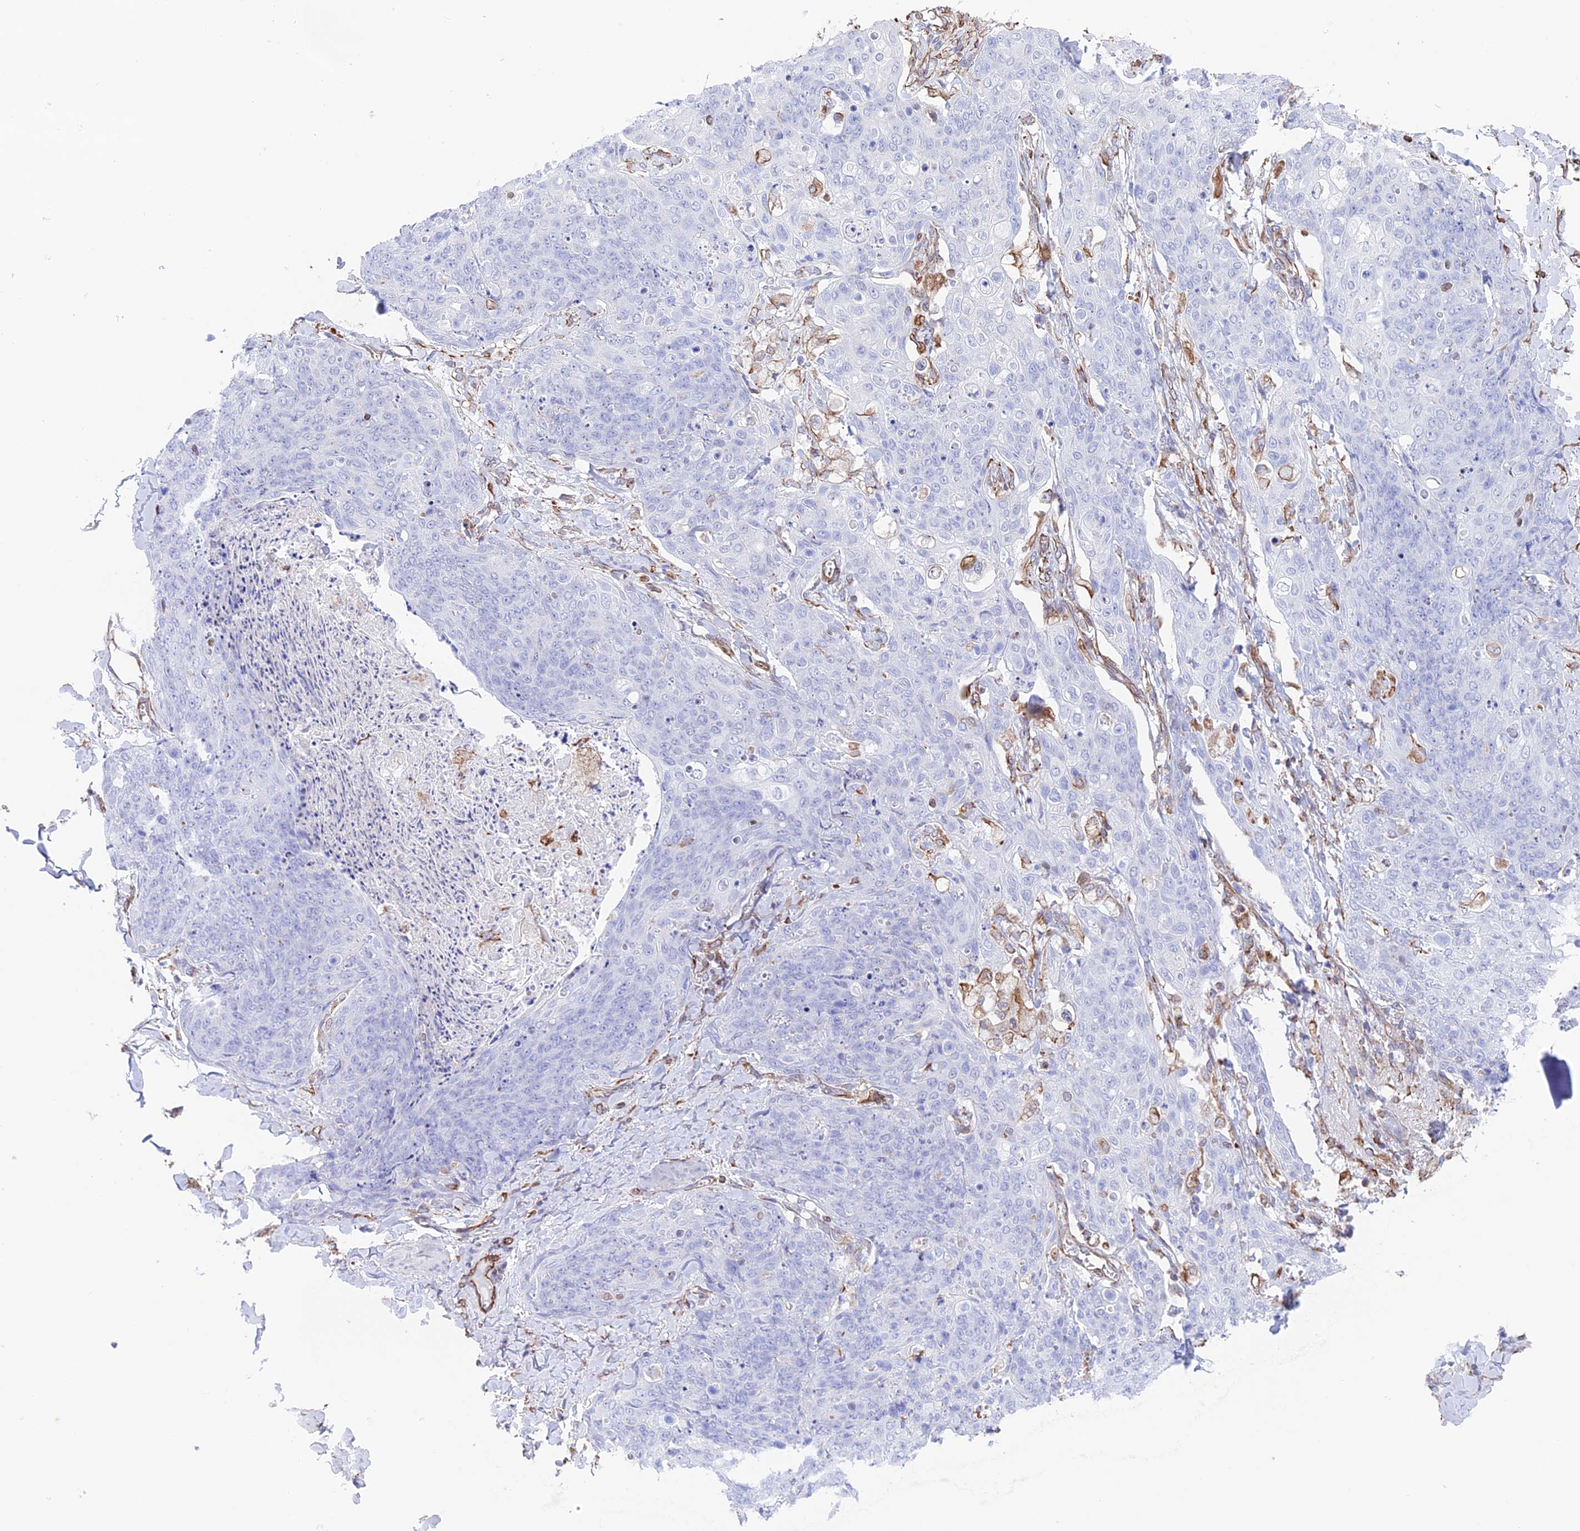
{"staining": {"intensity": "negative", "quantity": "none", "location": "none"}, "tissue": "skin cancer", "cell_type": "Tumor cells", "image_type": "cancer", "snomed": [{"axis": "morphology", "description": "Squamous cell carcinoma, NOS"}, {"axis": "topography", "description": "Skin"}, {"axis": "topography", "description": "Vulva"}], "caption": "Tumor cells are negative for protein expression in human skin cancer (squamous cell carcinoma). (Stains: DAB IHC with hematoxylin counter stain, Microscopy: brightfield microscopy at high magnification).", "gene": "ZNF652", "patient": {"sex": "female", "age": 85}}